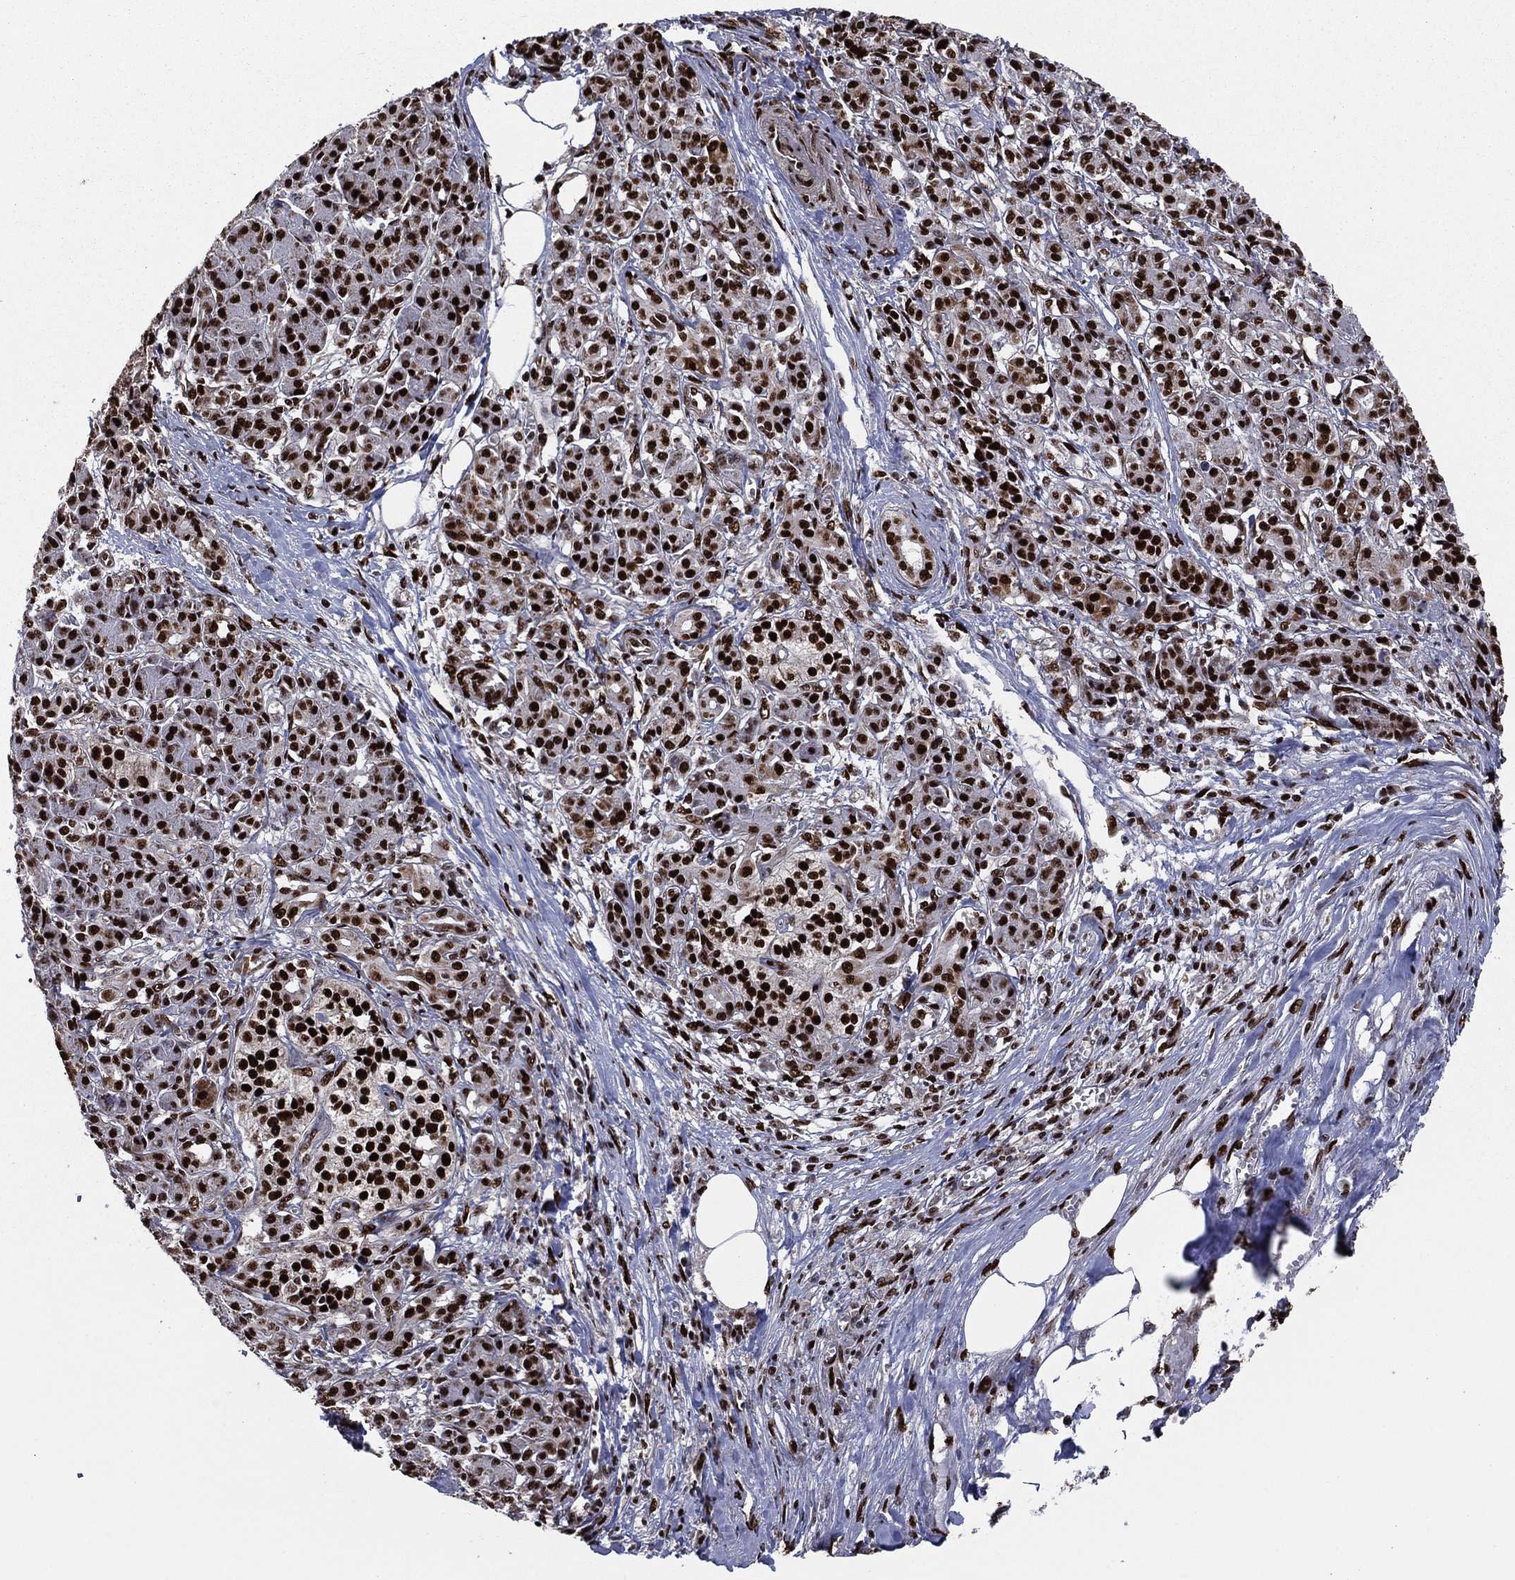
{"staining": {"intensity": "strong", "quantity": ">75%", "location": "nuclear"}, "tissue": "pancreatic cancer", "cell_type": "Tumor cells", "image_type": "cancer", "snomed": [{"axis": "morphology", "description": "Adenocarcinoma, NOS"}, {"axis": "topography", "description": "Pancreas"}], "caption": "DAB immunohistochemical staining of pancreatic adenocarcinoma reveals strong nuclear protein expression in approximately >75% of tumor cells.", "gene": "TP53BP1", "patient": {"sex": "female", "age": 68}}